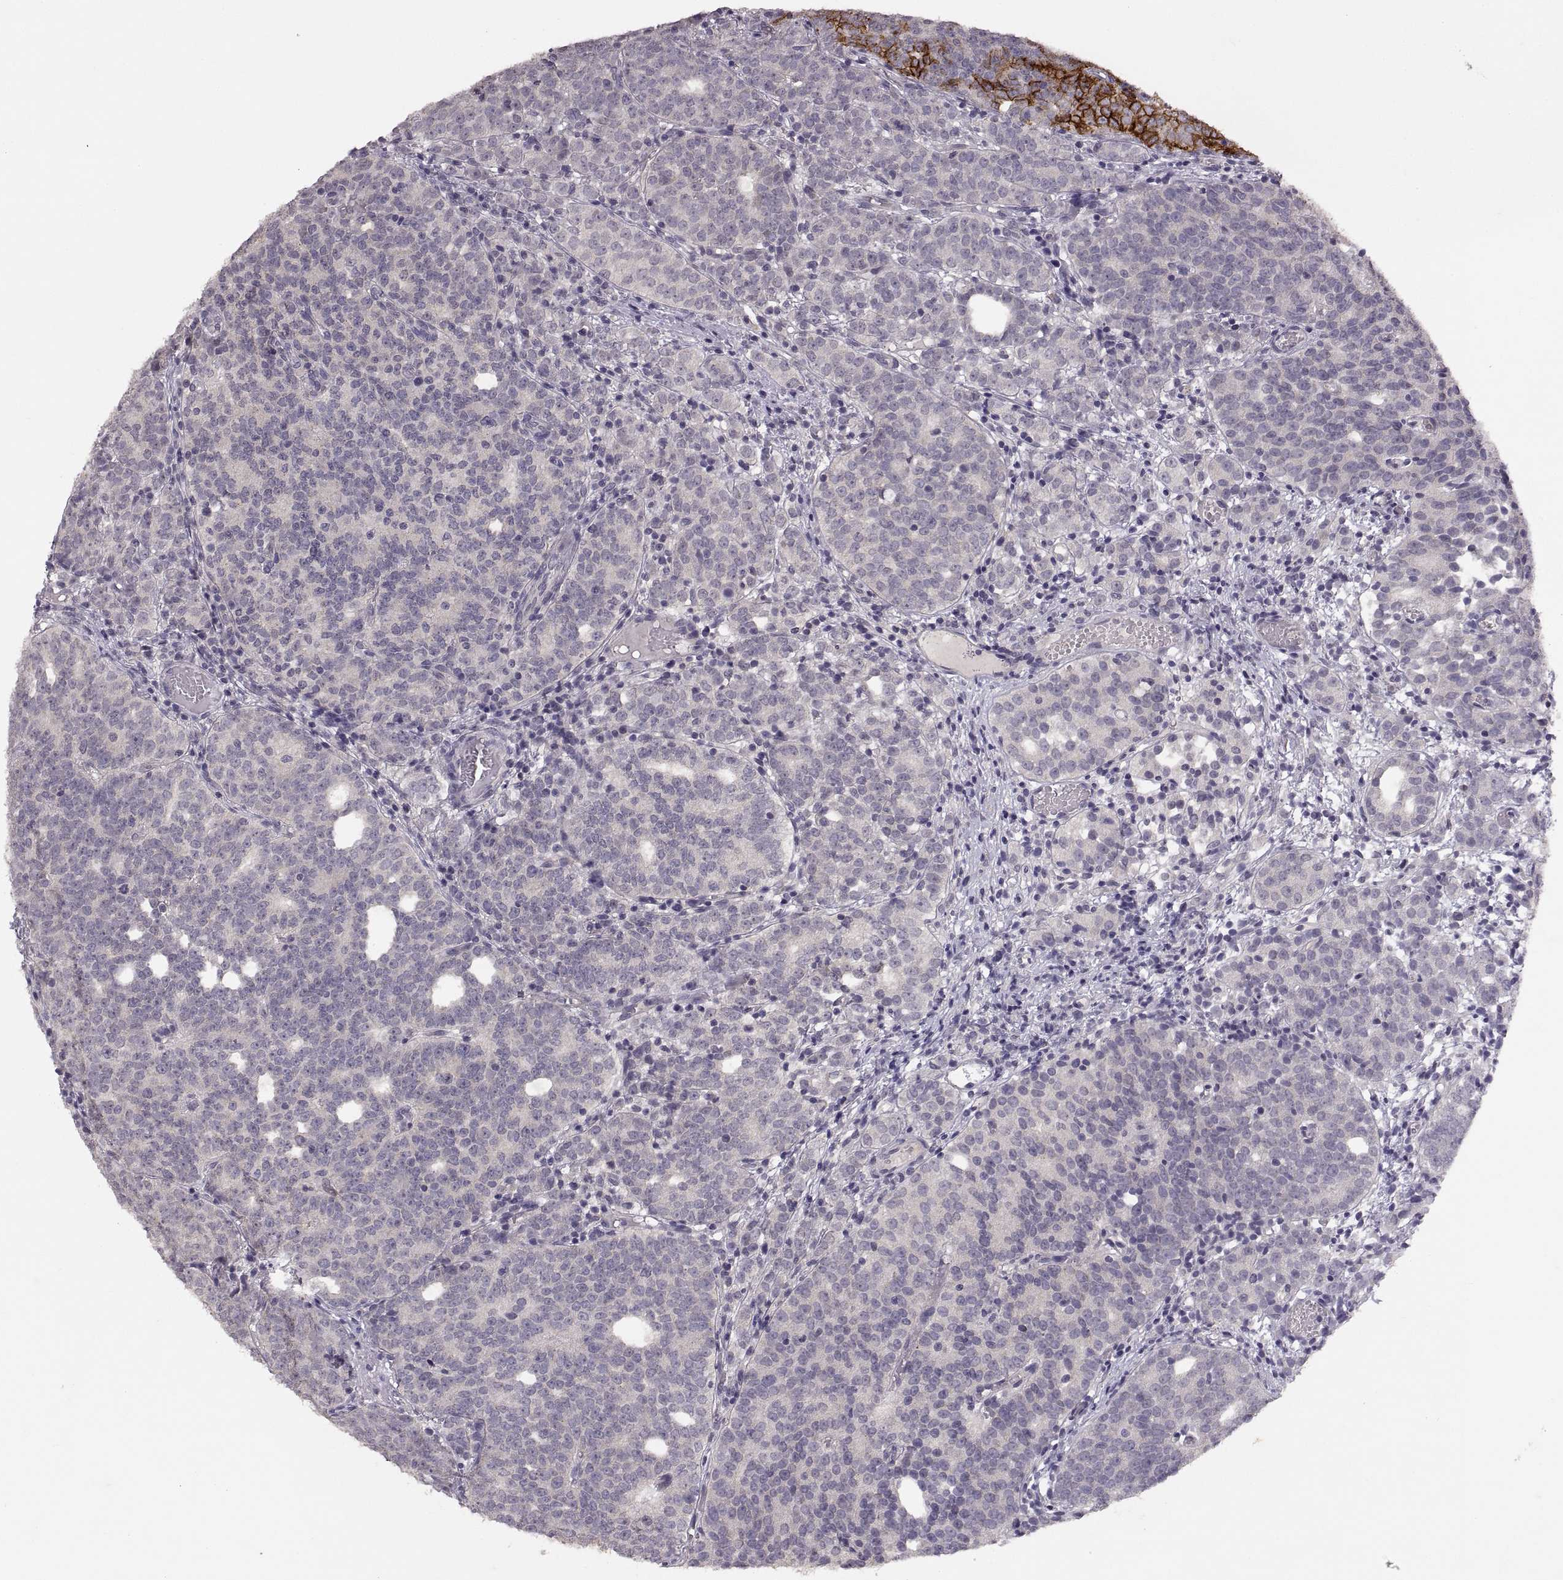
{"staining": {"intensity": "strong", "quantity": "<25%", "location": "cytoplasmic/membranous"}, "tissue": "prostate cancer", "cell_type": "Tumor cells", "image_type": "cancer", "snomed": [{"axis": "morphology", "description": "Adenocarcinoma, High grade"}, {"axis": "topography", "description": "Prostate"}], "caption": "A high-resolution image shows immunohistochemistry staining of prostate cancer, which demonstrates strong cytoplasmic/membranous expression in approximately <25% of tumor cells.", "gene": "CDH2", "patient": {"sex": "male", "age": 53}}